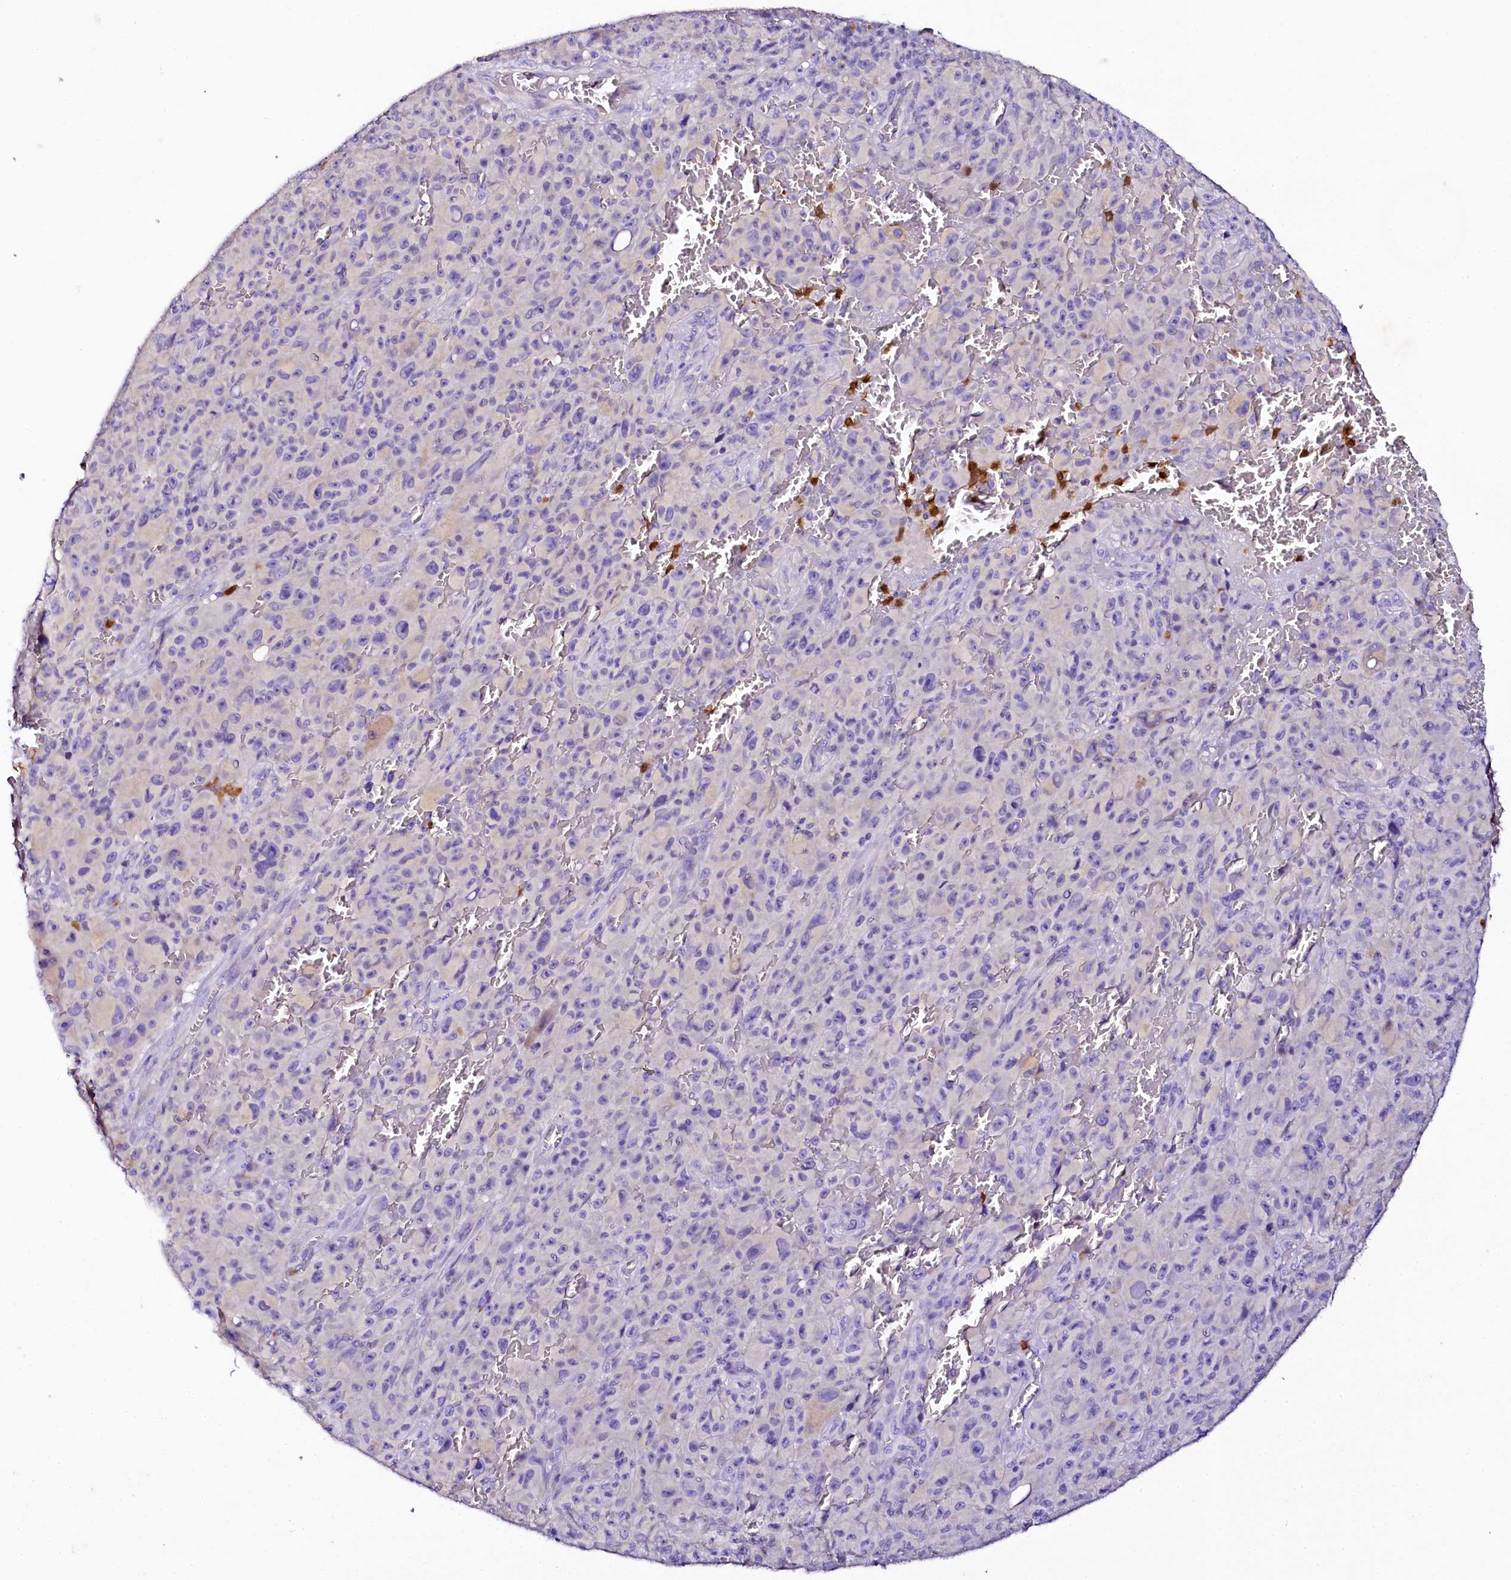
{"staining": {"intensity": "negative", "quantity": "none", "location": "none"}, "tissue": "melanoma", "cell_type": "Tumor cells", "image_type": "cancer", "snomed": [{"axis": "morphology", "description": "Malignant melanoma, NOS"}, {"axis": "topography", "description": "Skin"}], "caption": "The micrograph exhibits no staining of tumor cells in melanoma.", "gene": "NAA16", "patient": {"sex": "female", "age": 82}}